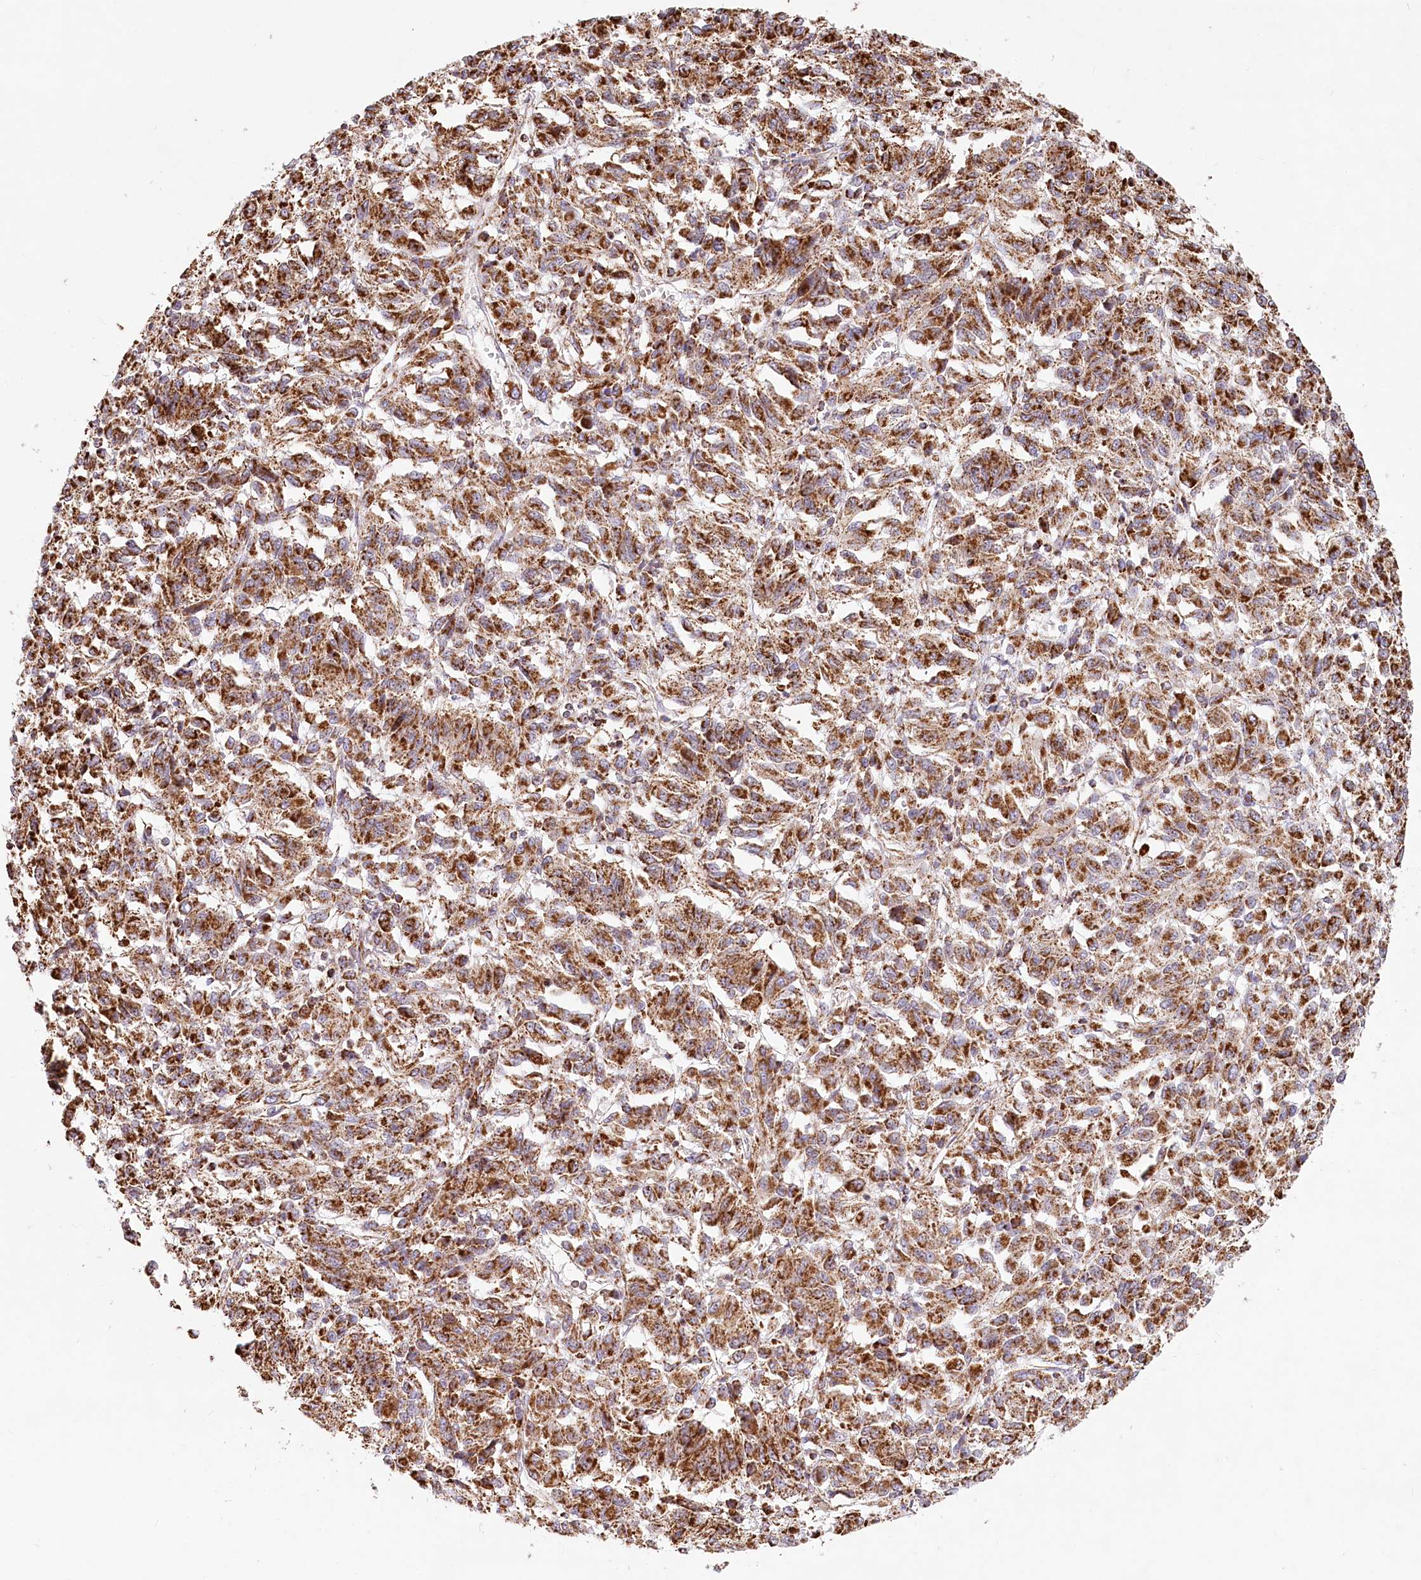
{"staining": {"intensity": "strong", "quantity": ">75%", "location": "cytoplasmic/membranous"}, "tissue": "melanoma", "cell_type": "Tumor cells", "image_type": "cancer", "snomed": [{"axis": "morphology", "description": "Malignant melanoma, Metastatic site"}, {"axis": "topography", "description": "Lung"}], "caption": "An immunohistochemistry photomicrograph of tumor tissue is shown. Protein staining in brown highlights strong cytoplasmic/membranous positivity in melanoma within tumor cells.", "gene": "UMPS", "patient": {"sex": "male", "age": 64}}